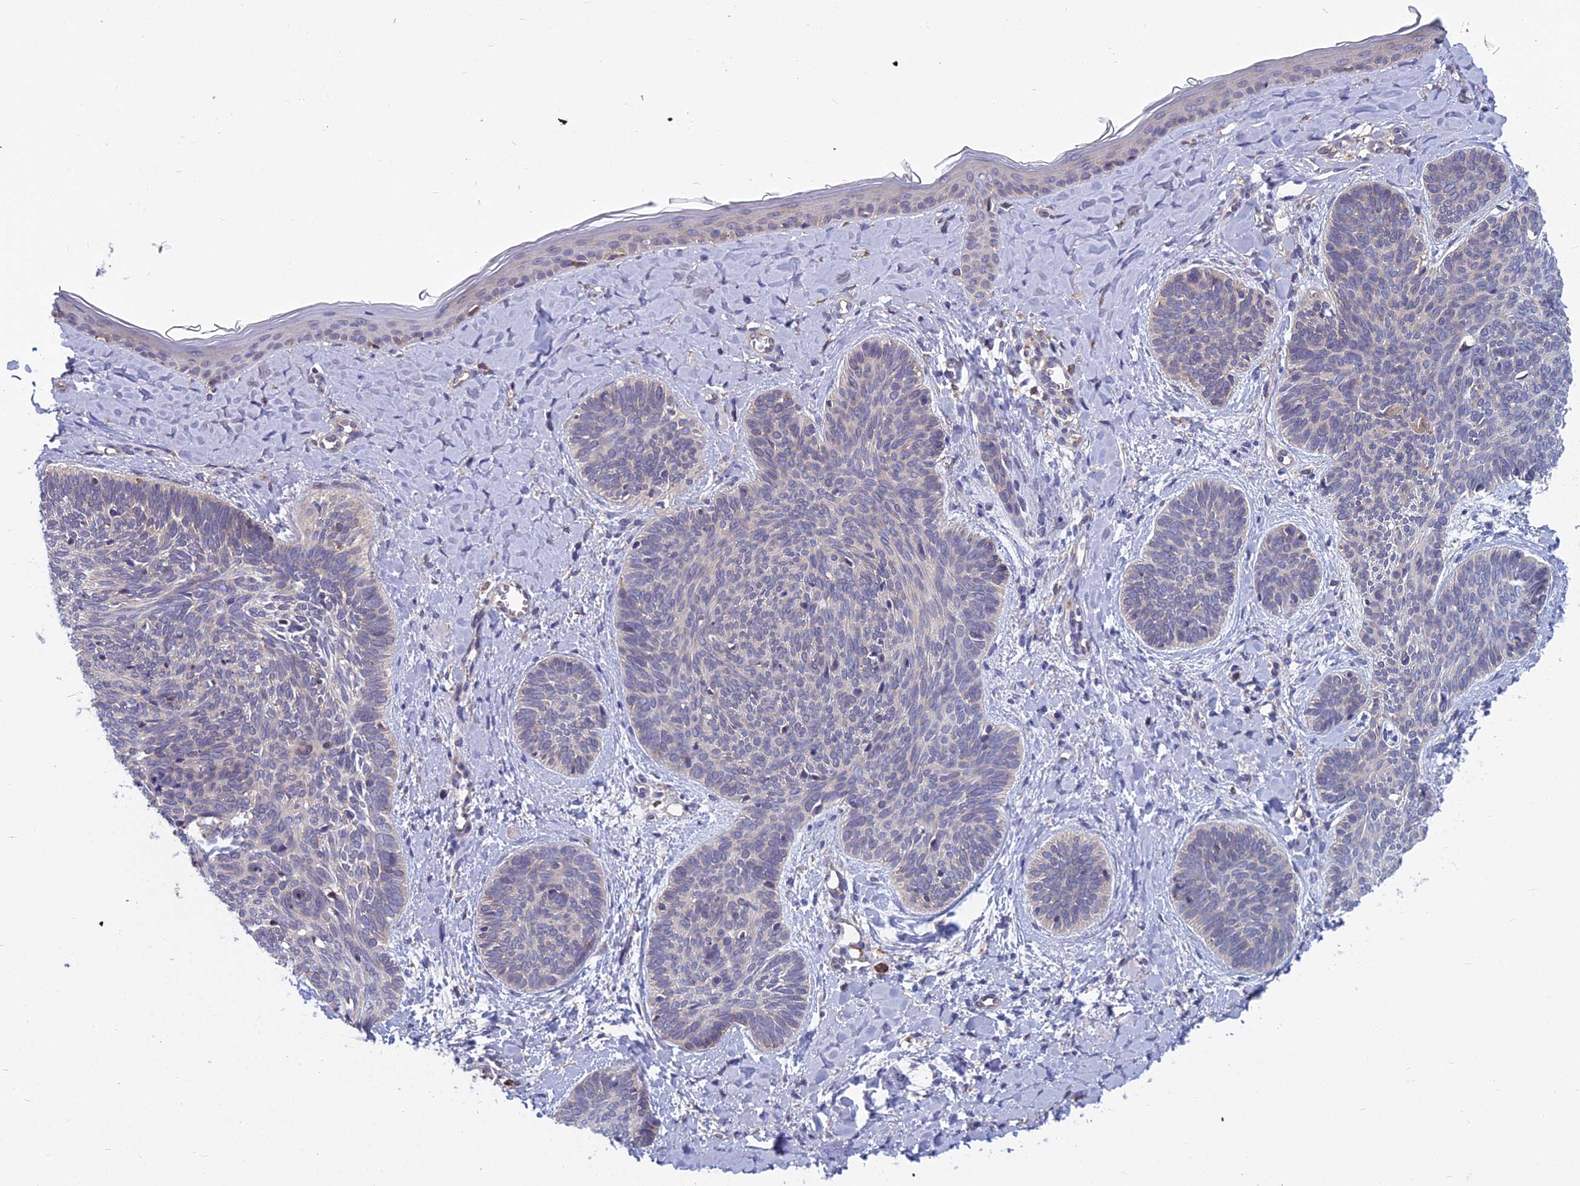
{"staining": {"intensity": "weak", "quantity": "<25%", "location": "cytoplasmic/membranous"}, "tissue": "skin cancer", "cell_type": "Tumor cells", "image_type": "cancer", "snomed": [{"axis": "morphology", "description": "Basal cell carcinoma"}, {"axis": "topography", "description": "Skin"}], "caption": "DAB (3,3'-diaminobenzidine) immunohistochemical staining of human basal cell carcinoma (skin) exhibits no significant expression in tumor cells. Brightfield microscopy of immunohistochemistry stained with DAB (brown) and hematoxylin (blue), captured at high magnification.", "gene": "KIAA1143", "patient": {"sex": "female", "age": 81}}